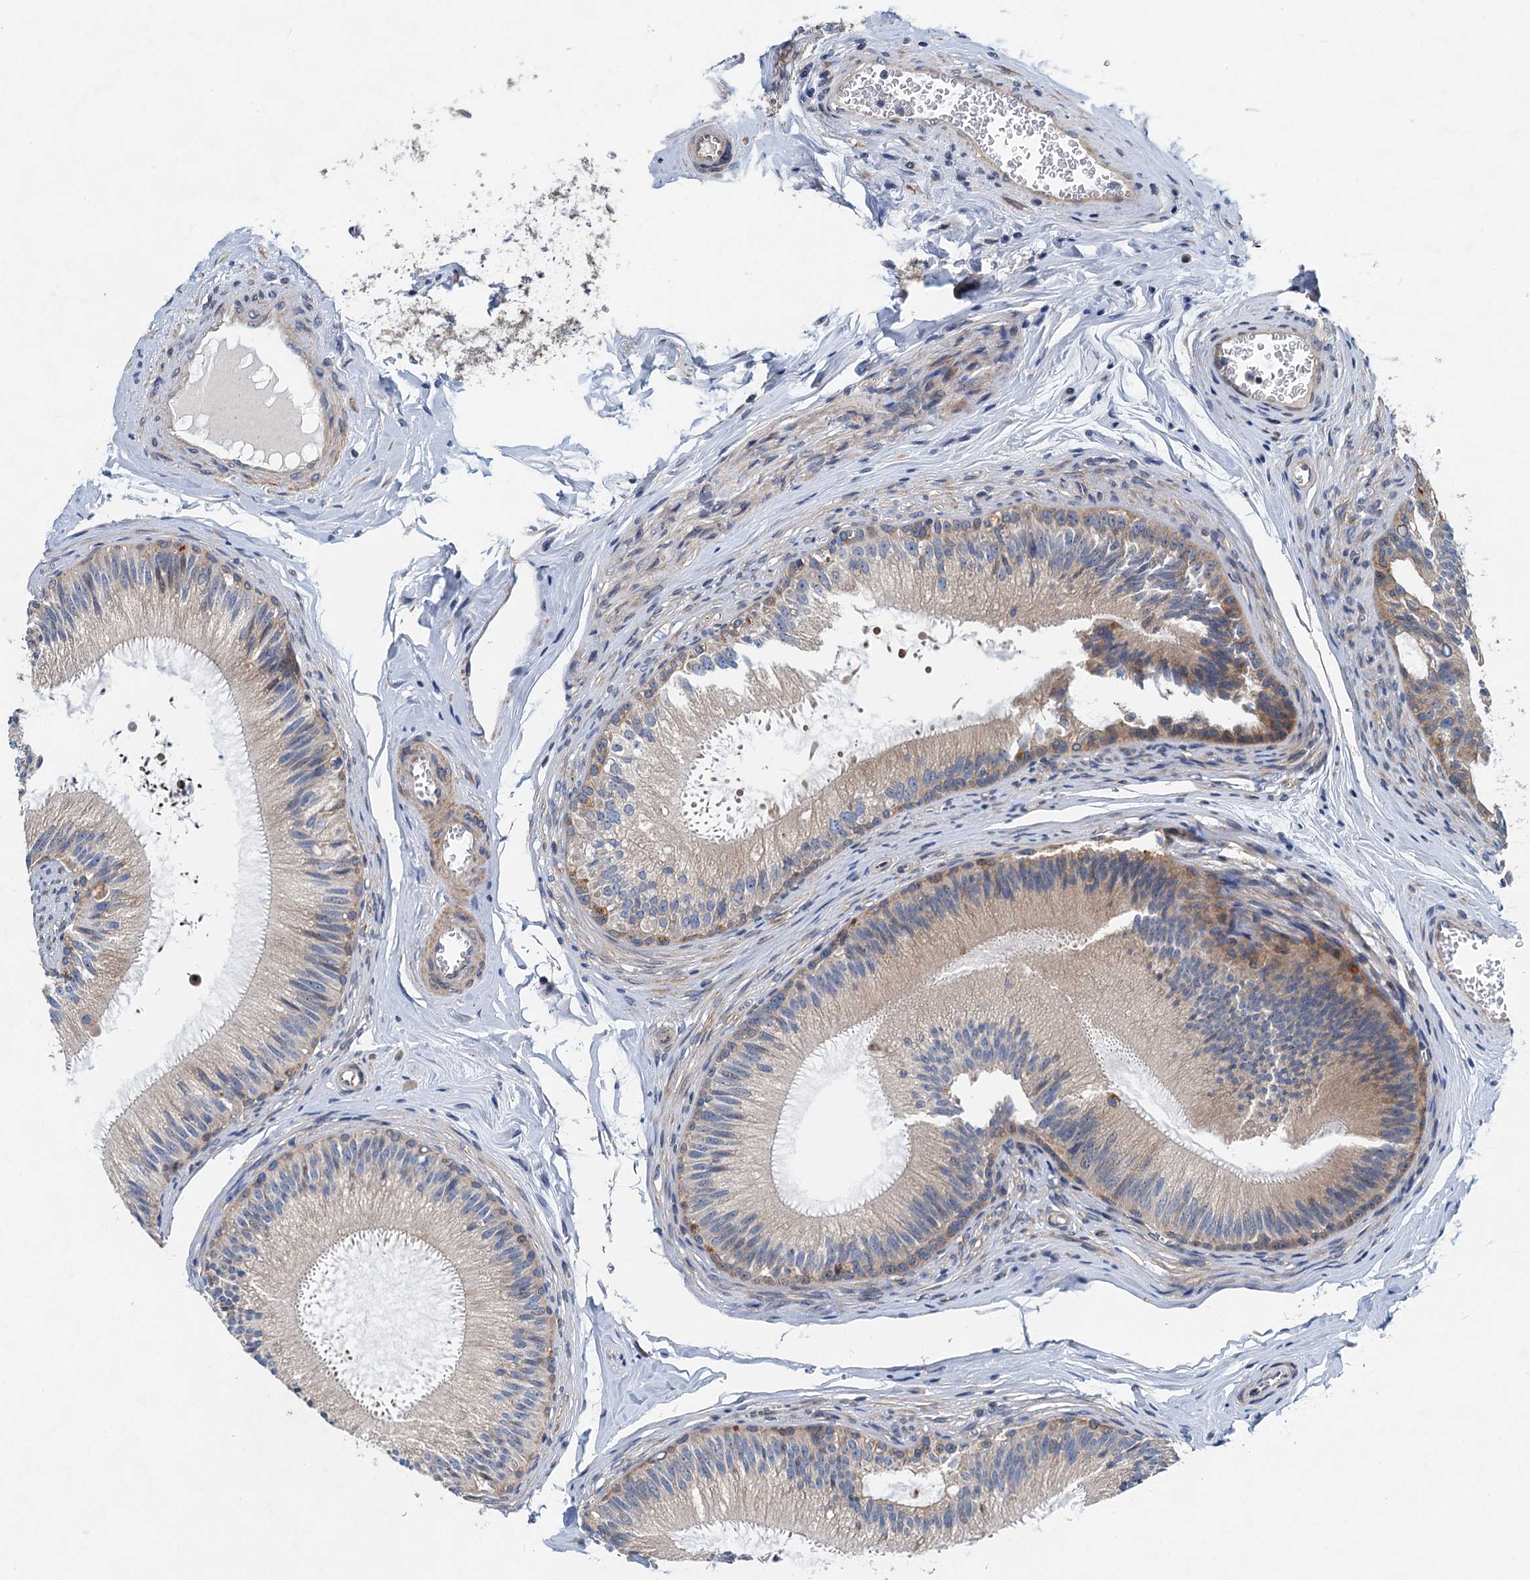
{"staining": {"intensity": "moderate", "quantity": "<25%", "location": "cytoplasmic/membranous"}, "tissue": "epididymis", "cell_type": "Glandular cells", "image_type": "normal", "snomed": [{"axis": "morphology", "description": "Normal tissue, NOS"}, {"axis": "topography", "description": "Epididymis"}], "caption": "Benign epididymis was stained to show a protein in brown. There is low levels of moderate cytoplasmic/membranous expression in about <25% of glandular cells. (DAB = brown stain, brightfield microscopy at high magnification).", "gene": "NBEA", "patient": {"sex": "male", "age": 46}}